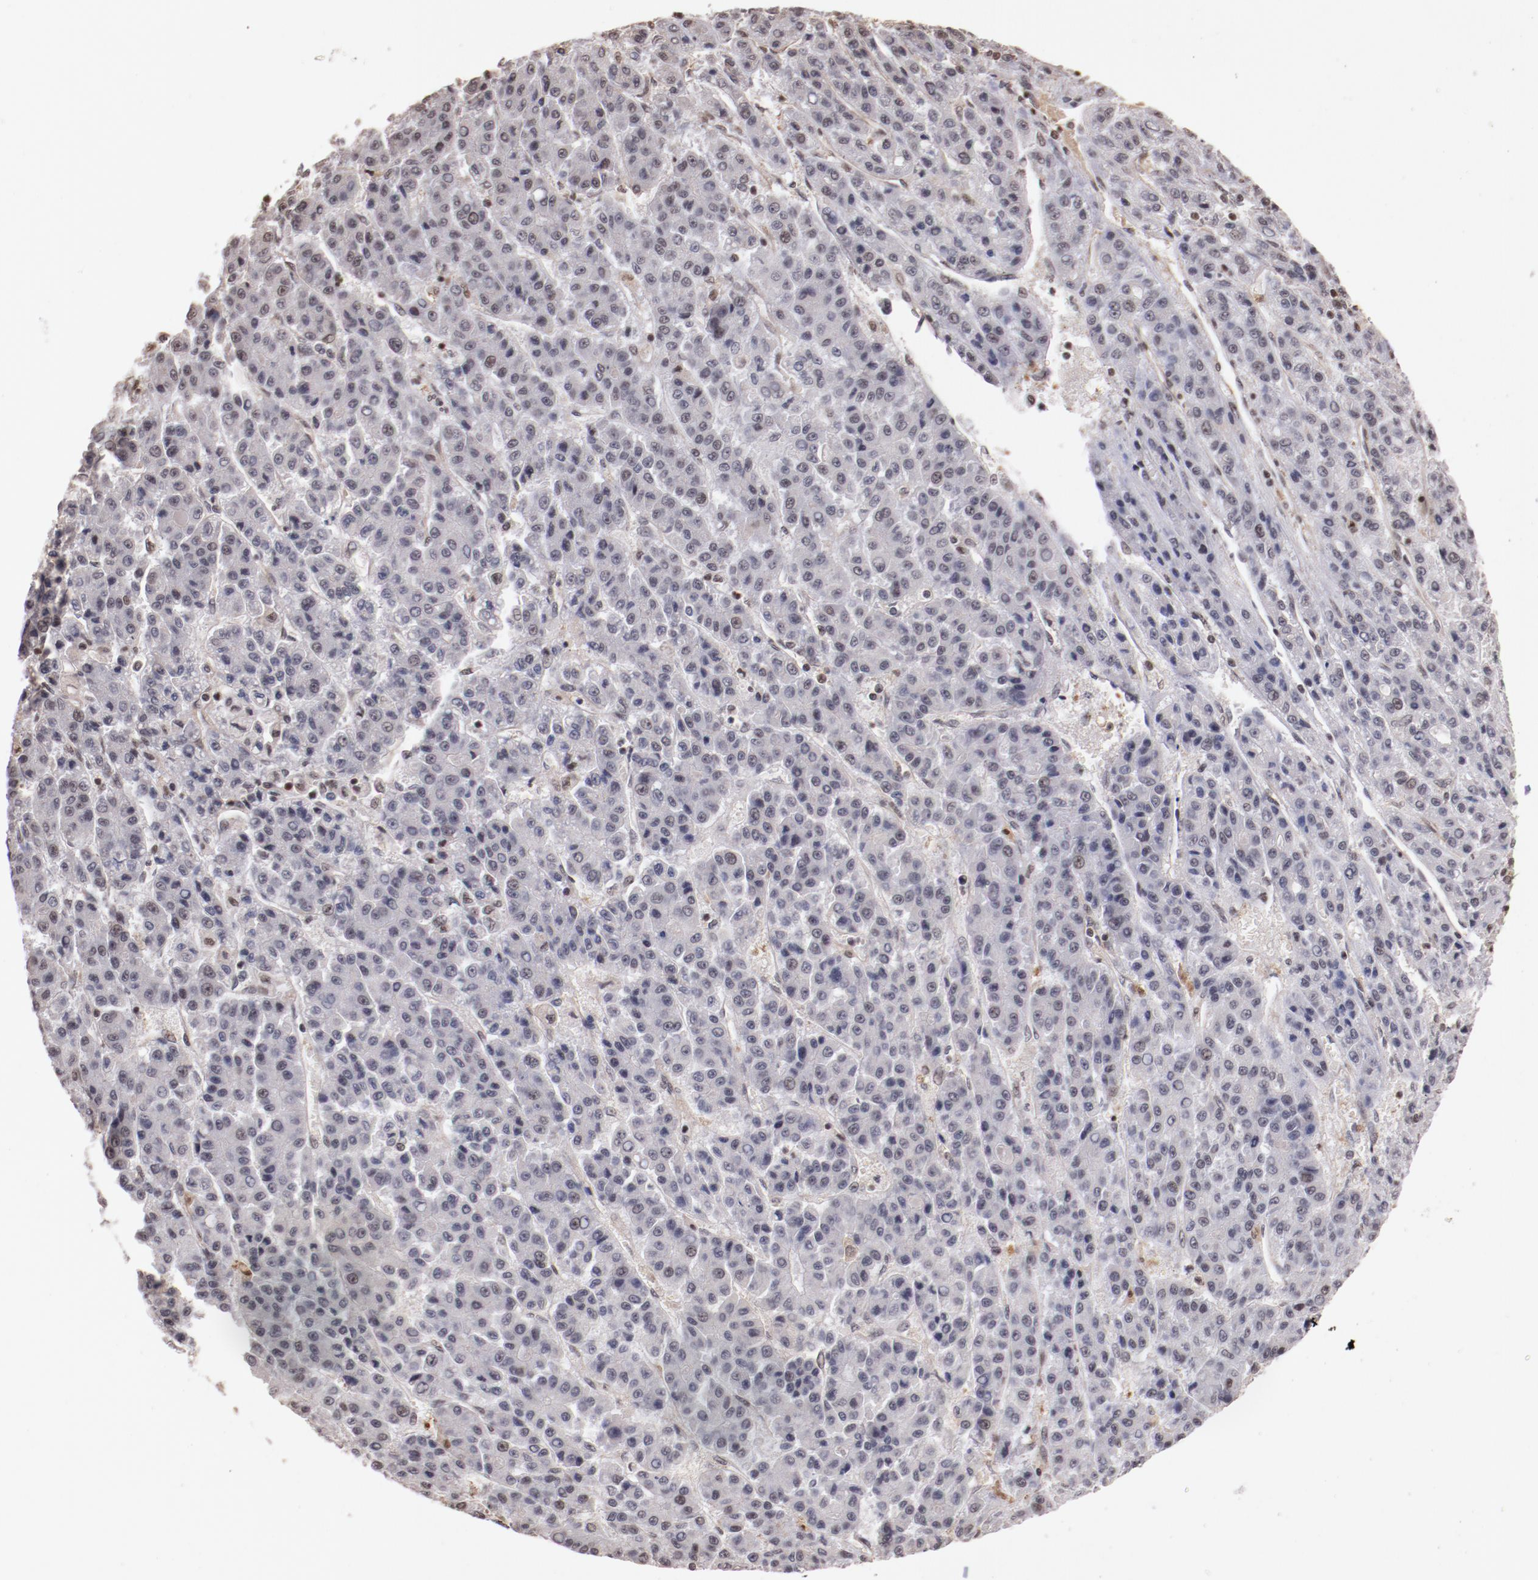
{"staining": {"intensity": "negative", "quantity": "none", "location": "none"}, "tissue": "liver cancer", "cell_type": "Tumor cells", "image_type": "cancer", "snomed": [{"axis": "morphology", "description": "Carcinoma, Hepatocellular, NOS"}, {"axis": "topography", "description": "Liver"}], "caption": "Tumor cells show no significant expression in liver cancer (hepatocellular carcinoma).", "gene": "STAG2", "patient": {"sex": "male", "age": 70}}